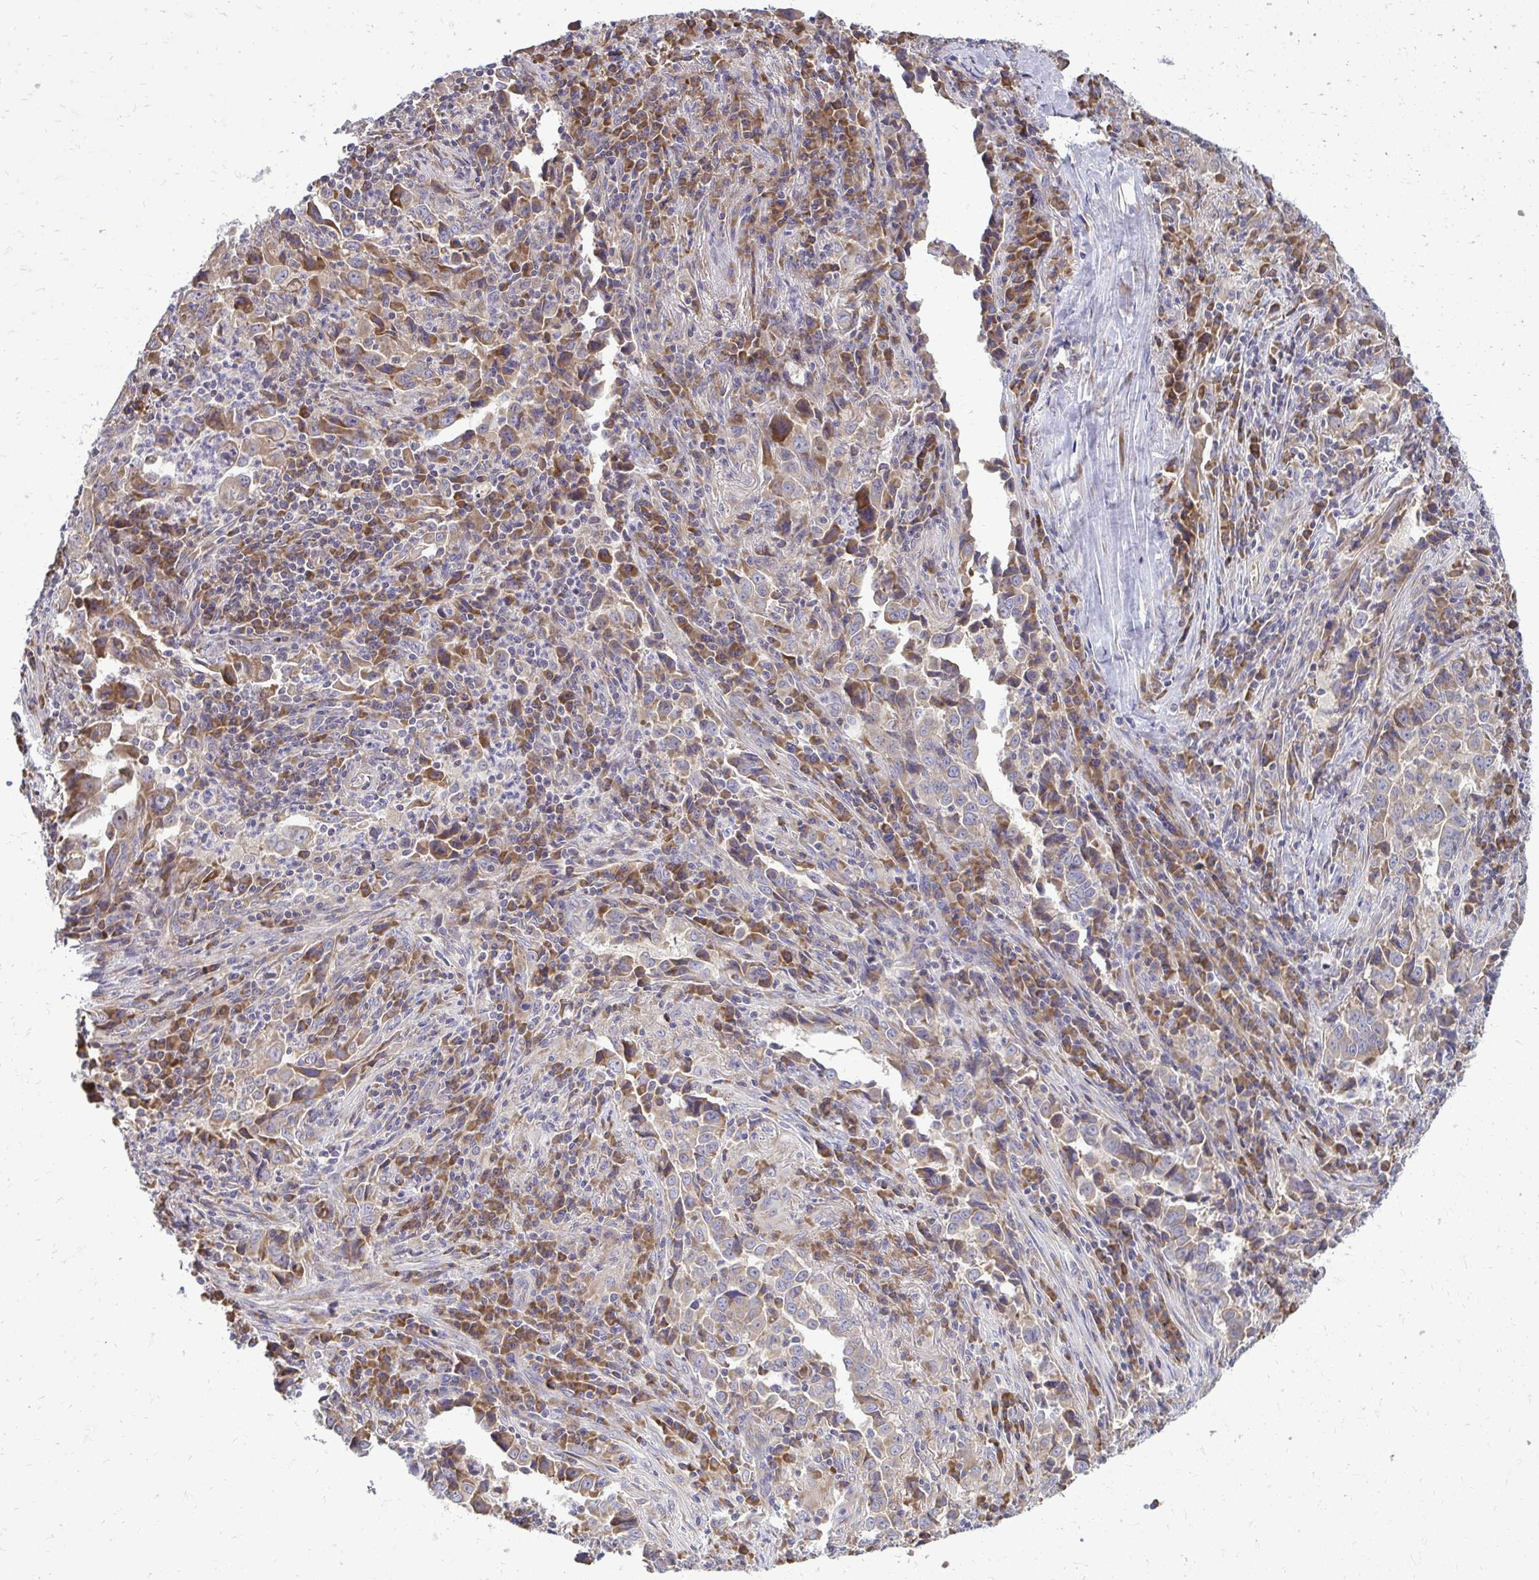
{"staining": {"intensity": "weak", "quantity": ">75%", "location": "cytoplasmic/membranous"}, "tissue": "lung cancer", "cell_type": "Tumor cells", "image_type": "cancer", "snomed": [{"axis": "morphology", "description": "Adenocarcinoma, NOS"}, {"axis": "topography", "description": "Lung"}], "caption": "A brown stain shows weak cytoplasmic/membranous positivity of a protein in adenocarcinoma (lung) tumor cells. The protein is shown in brown color, while the nuclei are stained blue.", "gene": "RPLP2", "patient": {"sex": "male", "age": 67}}